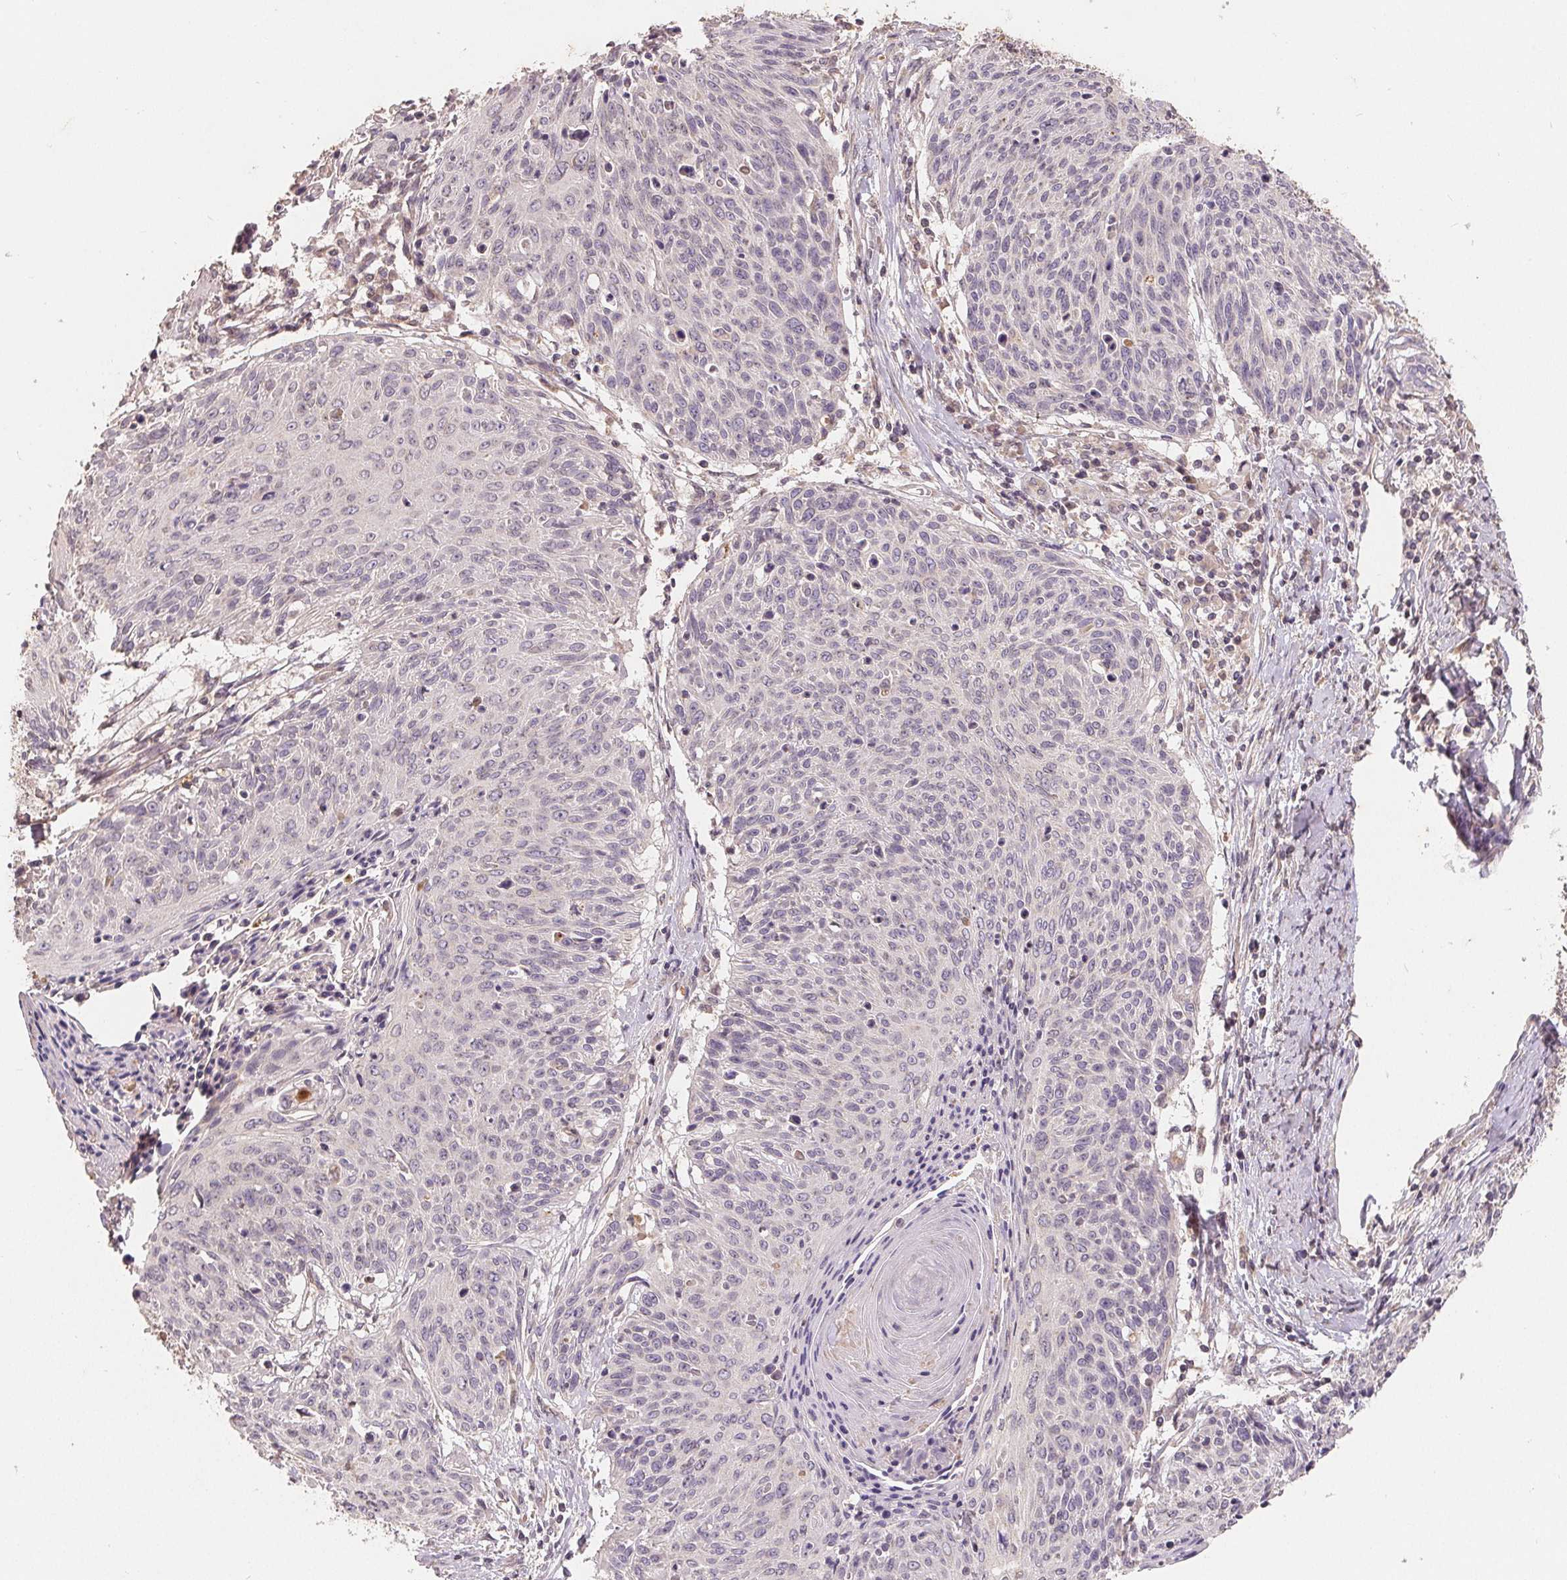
{"staining": {"intensity": "negative", "quantity": "none", "location": "none"}, "tissue": "cervical cancer", "cell_type": "Tumor cells", "image_type": "cancer", "snomed": [{"axis": "morphology", "description": "Squamous cell carcinoma, NOS"}, {"axis": "topography", "description": "Cervix"}], "caption": "Immunohistochemistry (IHC) photomicrograph of neoplastic tissue: cervical cancer stained with DAB reveals no significant protein staining in tumor cells. (Brightfield microscopy of DAB IHC at high magnification).", "gene": "CDIPT", "patient": {"sex": "female", "age": 45}}